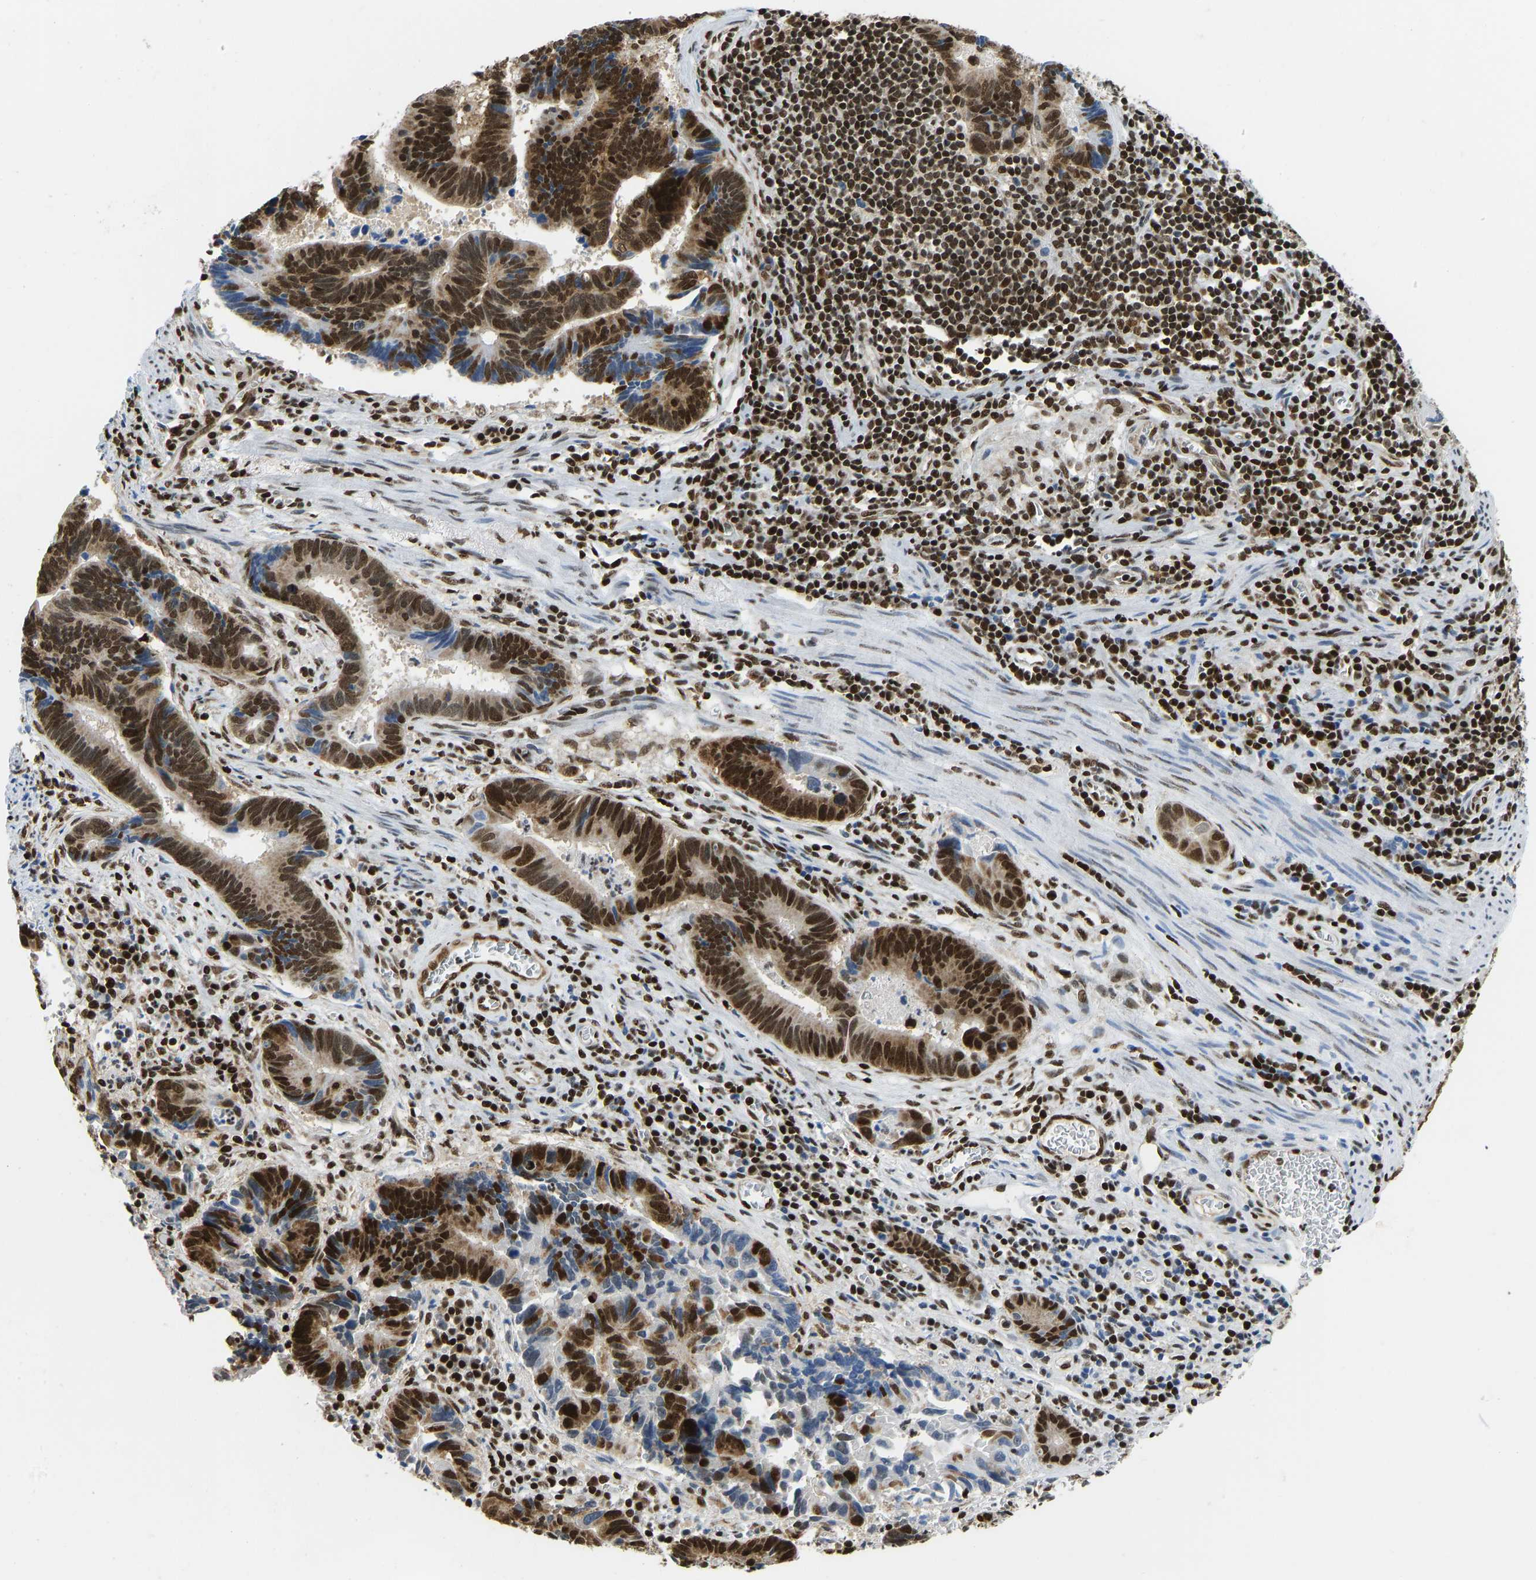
{"staining": {"intensity": "strong", "quantity": ">75%", "location": "cytoplasmic/membranous,nuclear"}, "tissue": "pancreatic cancer", "cell_type": "Tumor cells", "image_type": "cancer", "snomed": [{"axis": "morphology", "description": "Adenocarcinoma, NOS"}, {"axis": "topography", "description": "Pancreas"}], "caption": "A high-resolution micrograph shows IHC staining of pancreatic cancer, which demonstrates strong cytoplasmic/membranous and nuclear staining in approximately >75% of tumor cells.", "gene": "ZSCAN20", "patient": {"sex": "female", "age": 70}}